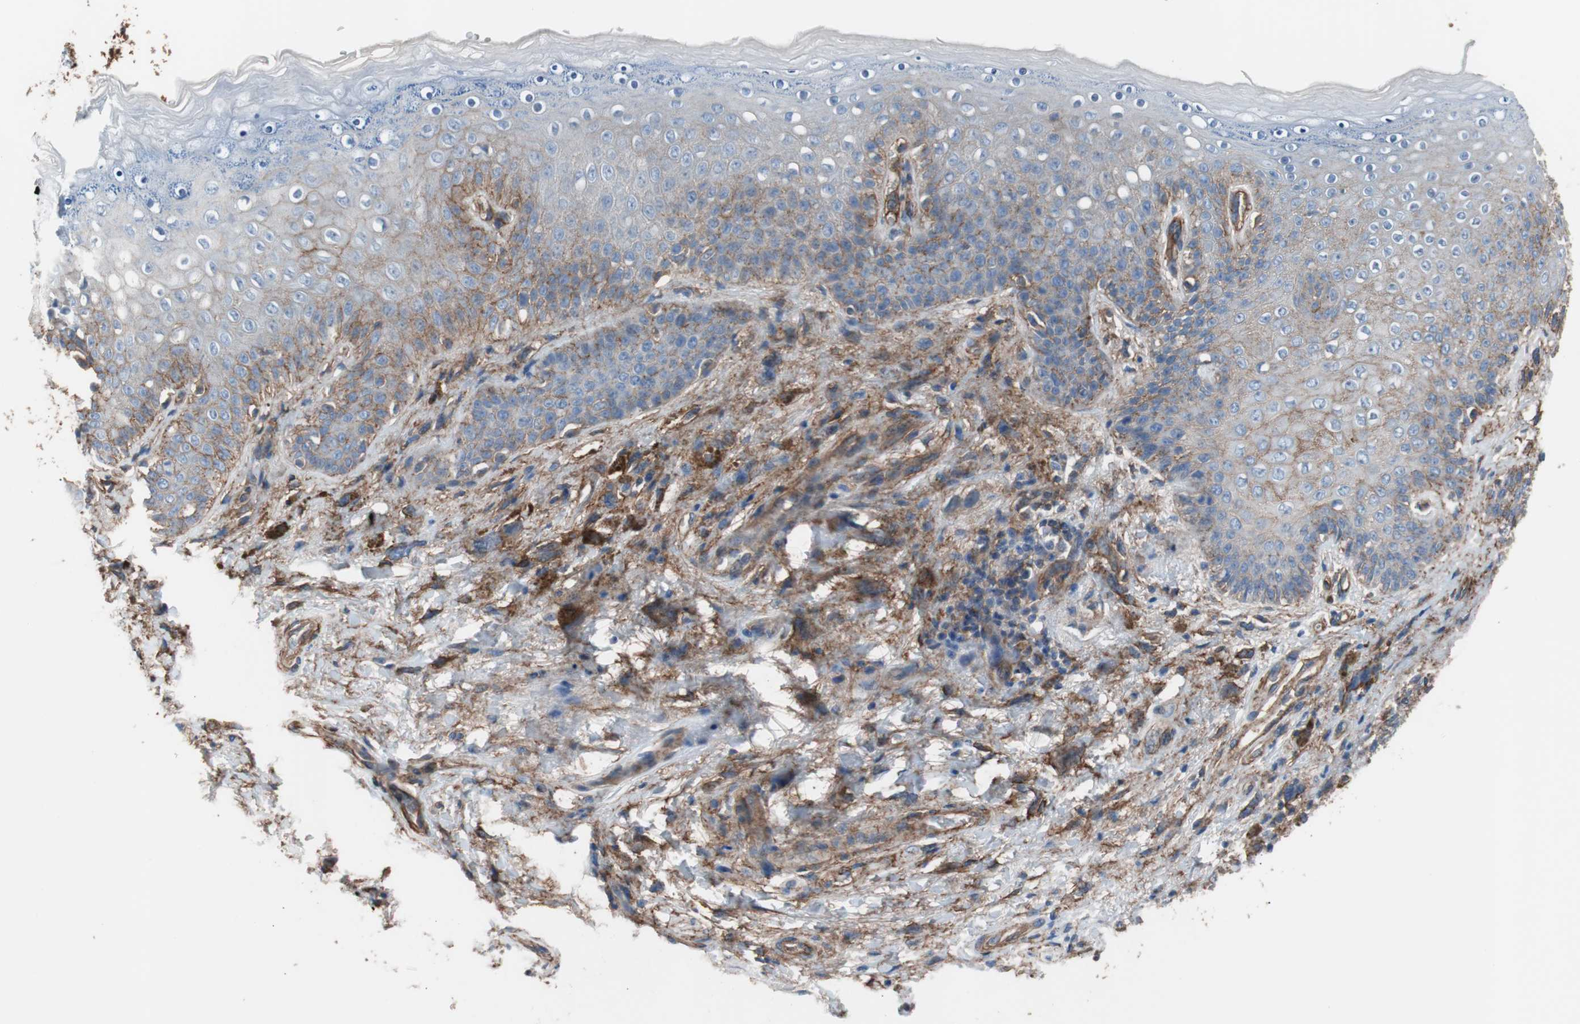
{"staining": {"intensity": "moderate", "quantity": "<25%", "location": "cytoplasmic/membranous"}, "tissue": "skin", "cell_type": "Epidermal cells", "image_type": "normal", "snomed": [{"axis": "morphology", "description": "Normal tissue, NOS"}, {"axis": "topography", "description": "Anal"}], "caption": "A low amount of moderate cytoplasmic/membranous expression is identified in about <25% of epidermal cells in unremarkable skin. The staining was performed using DAB to visualize the protein expression in brown, while the nuclei were stained in blue with hematoxylin (Magnification: 20x).", "gene": "CD81", "patient": {"sex": "female", "age": 46}}